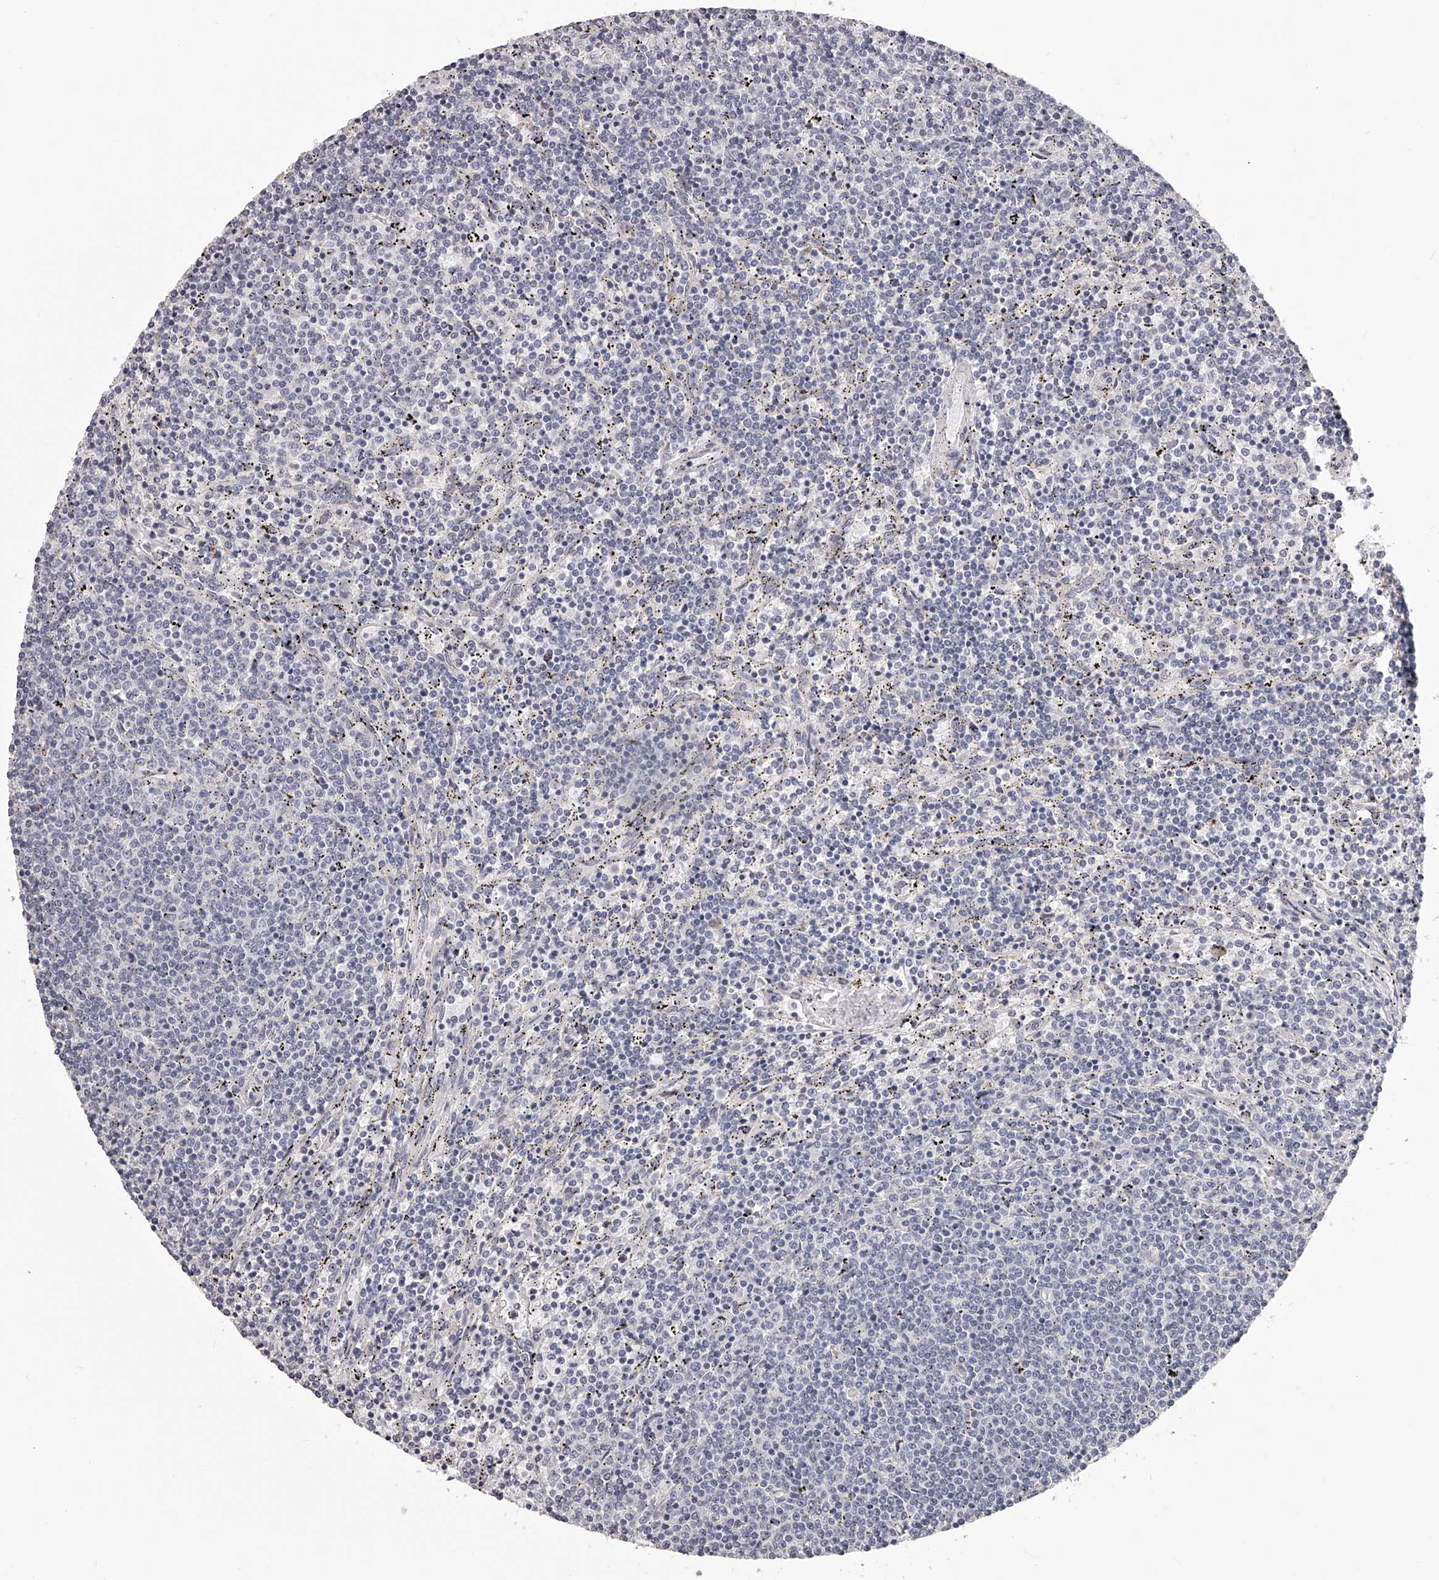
{"staining": {"intensity": "negative", "quantity": "none", "location": "none"}, "tissue": "lymphoma", "cell_type": "Tumor cells", "image_type": "cancer", "snomed": [{"axis": "morphology", "description": "Malignant lymphoma, non-Hodgkin's type, Low grade"}, {"axis": "topography", "description": "Spleen"}], "caption": "High magnification brightfield microscopy of low-grade malignant lymphoma, non-Hodgkin's type stained with DAB (brown) and counterstained with hematoxylin (blue): tumor cells show no significant staining. (Stains: DAB (3,3'-diaminobenzidine) IHC with hematoxylin counter stain, Microscopy: brightfield microscopy at high magnification).", "gene": "DMRT1", "patient": {"sex": "female", "age": 50}}